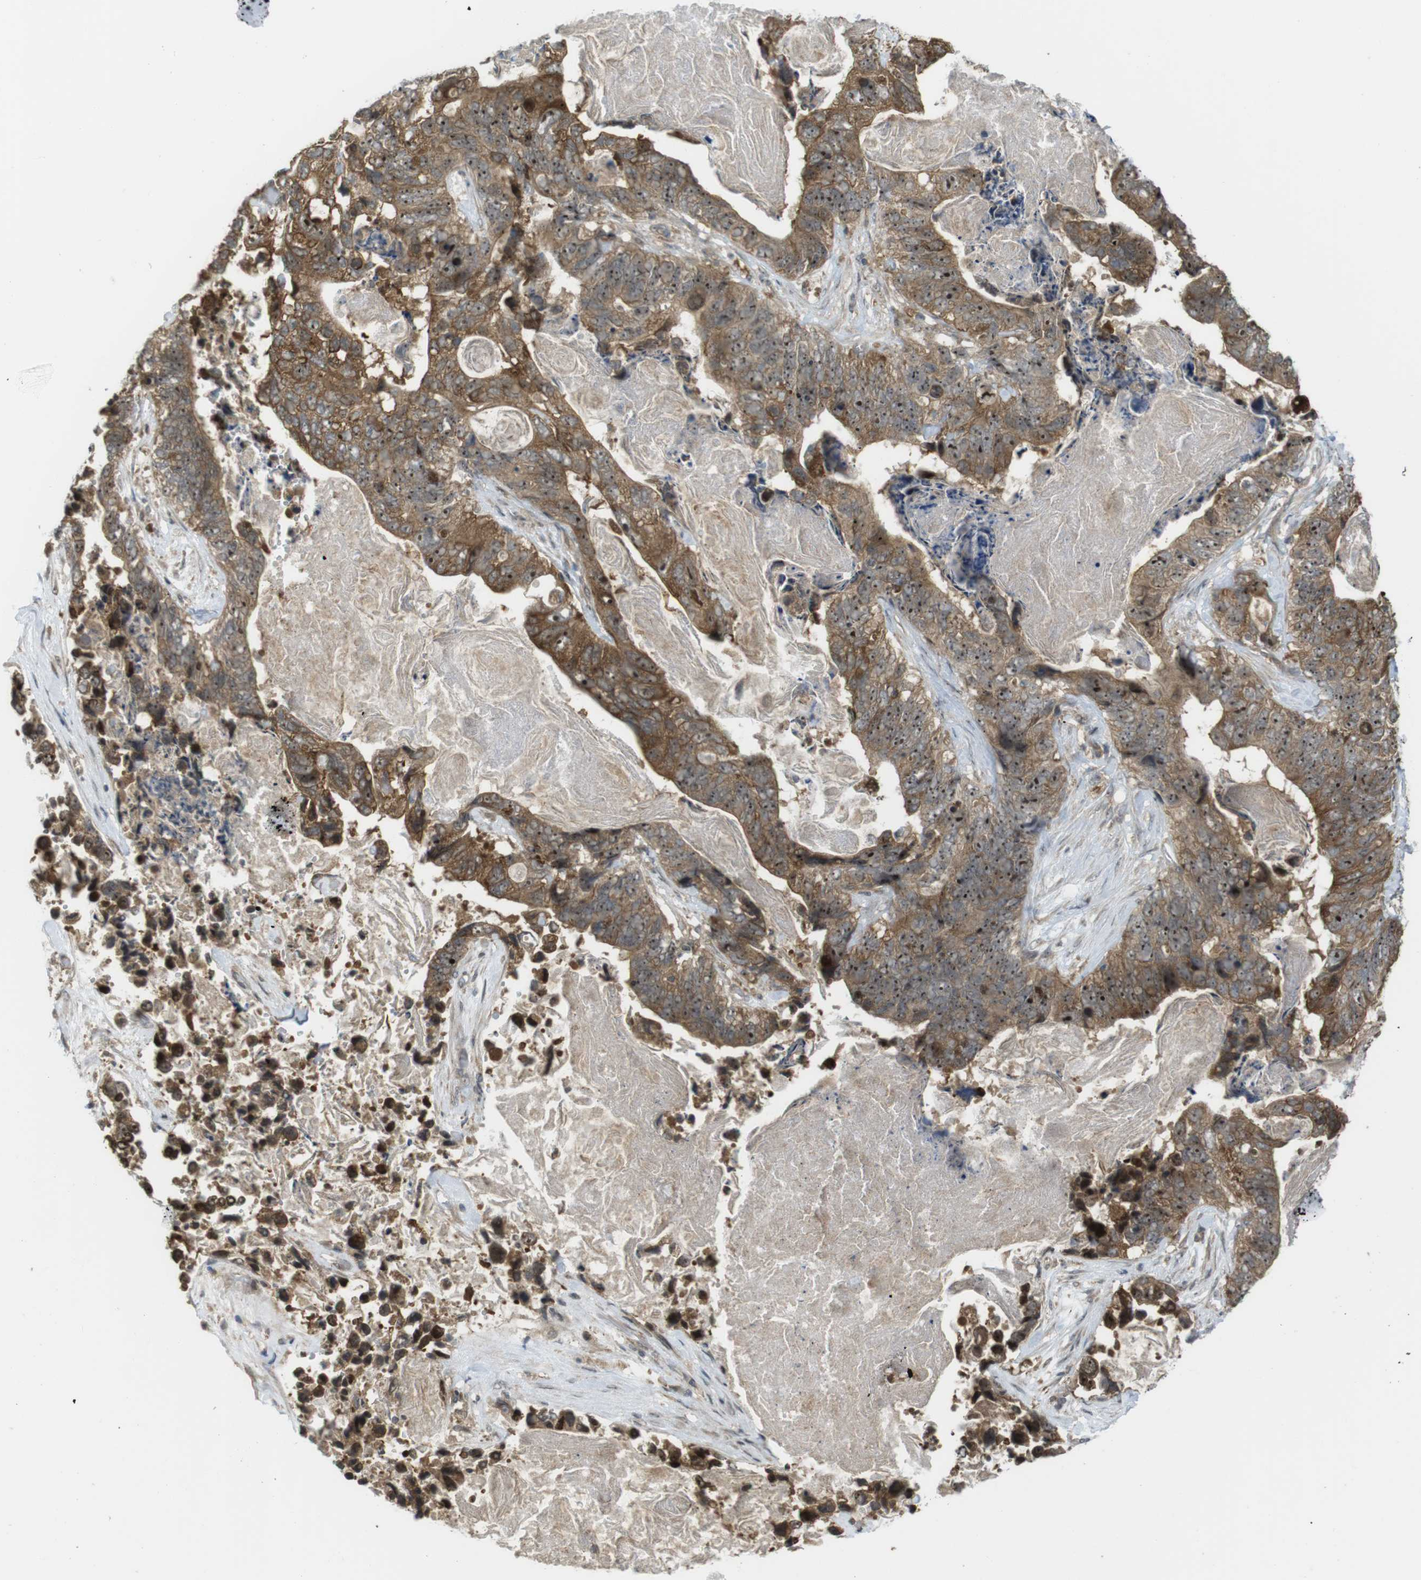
{"staining": {"intensity": "strong", "quantity": ">75%", "location": "cytoplasmic/membranous,nuclear"}, "tissue": "stomach cancer", "cell_type": "Tumor cells", "image_type": "cancer", "snomed": [{"axis": "morphology", "description": "Adenocarcinoma, NOS"}, {"axis": "topography", "description": "Stomach"}], "caption": "High-power microscopy captured an immunohistochemistry (IHC) histopathology image of adenocarcinoma (stomach), revealing strong cytoplasmic/membranous and nuclear staining in about >75% of tumor cells. Ihc stains the protein in brown and the nuclei are stained blue.", "gene": "CC2D1A", "patient": {"sex": "female", "age": 89}}